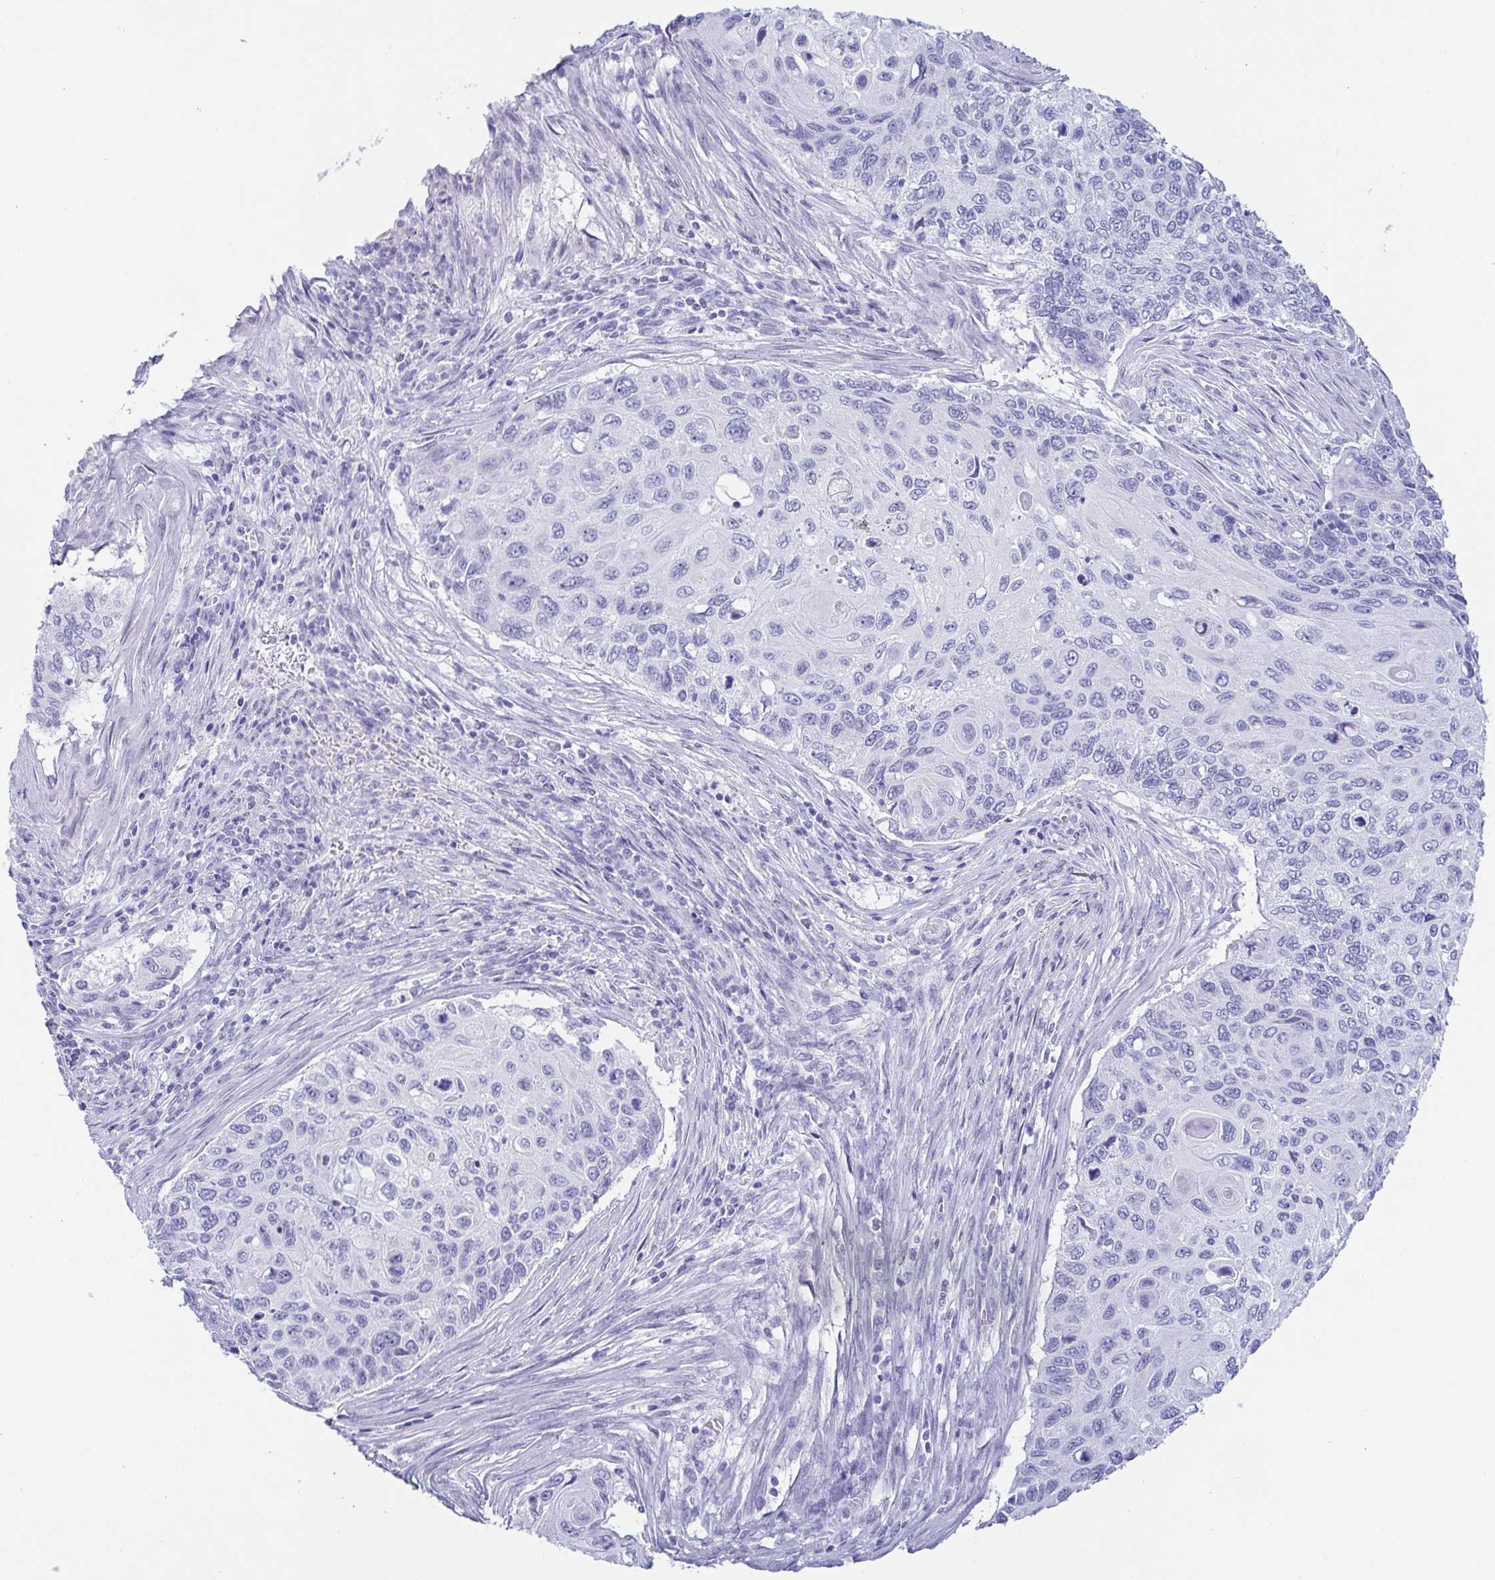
{"staining": {"intensity": "negative", "quantity": "none", "location": "none"}, "tissue": "cervical cancer", "cell_type": "Tumor cells", "image_type": "cancer", "snomed": [{"axis": "morphology", "description": "Squamous cell carcinoma, NOS"}, {"axis": "topography", "description": "Cervix"}], "caption": "A high-resolution photomicrograph shows immunohistochemistry staining of cervical cancer (squamous cell carcinoma), which demonstrates no significant staining in tumor cells. (Stains: DAB IHC with hematoxylin counter stain, Microscopy: brightfield microscopy at high magnification).", "gene": "ZG16B", "patient": {"sex": "female", "age": 70}}